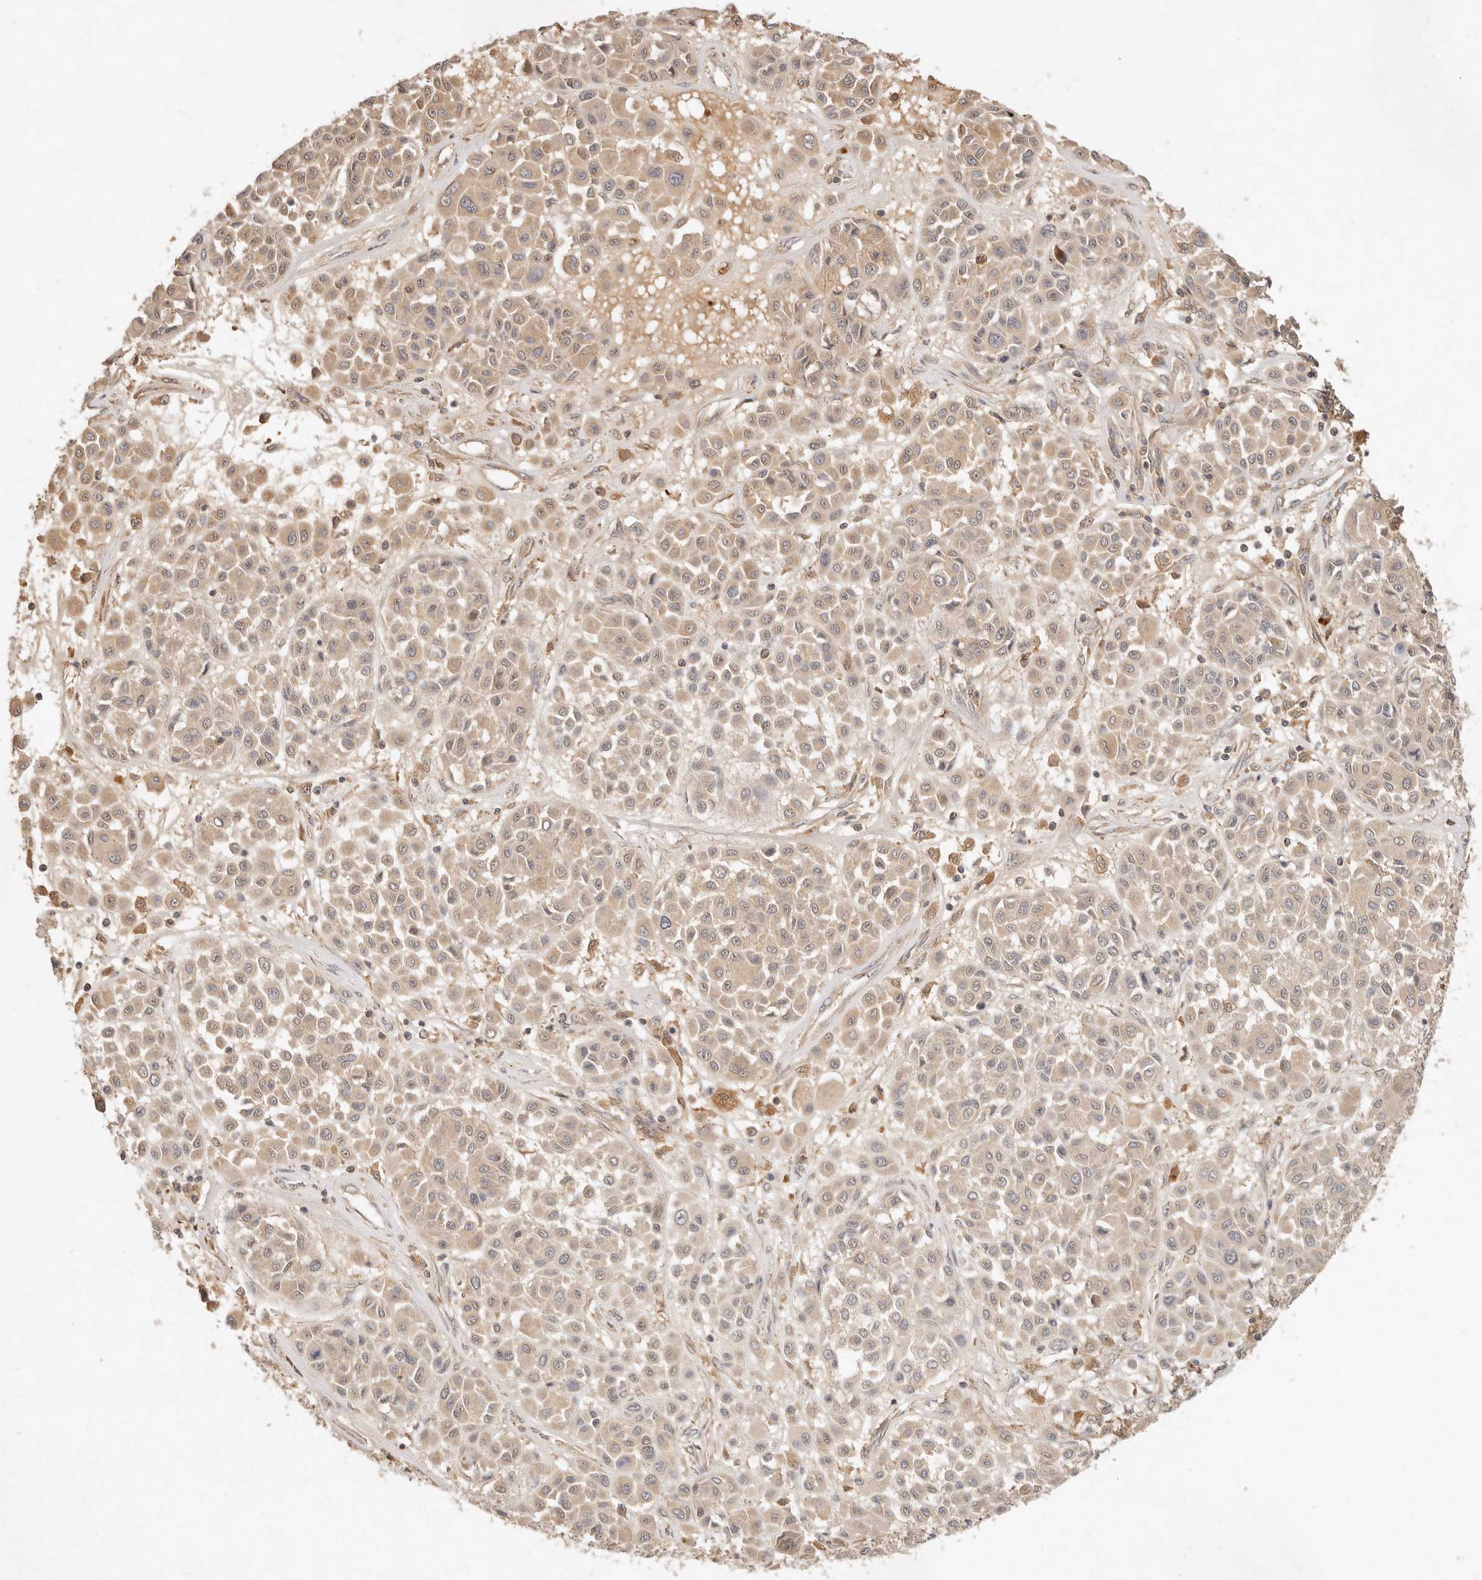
{"staining": {"intensity": "weak", "quantity": ">75%", "location": "cytoplasmic/membranous"}, "tissue": "melanoma", "cell_type": "Tumor cells", "image_type": "cancer", "snomed": [{"axis": "morphology", "description": "Malignant melanoma, Metastatic site"}, {"axis": "topography", "description": "Soft tissue"}], "caption": "A high-resolution histopathology image shows IHC staining of melanoma, which demonstrates weak cytoplasmic/membranous staining in approximately >75% of tumor cells.", "gene": "FREM2", "patient": {"sex": "male", "age": 41}}